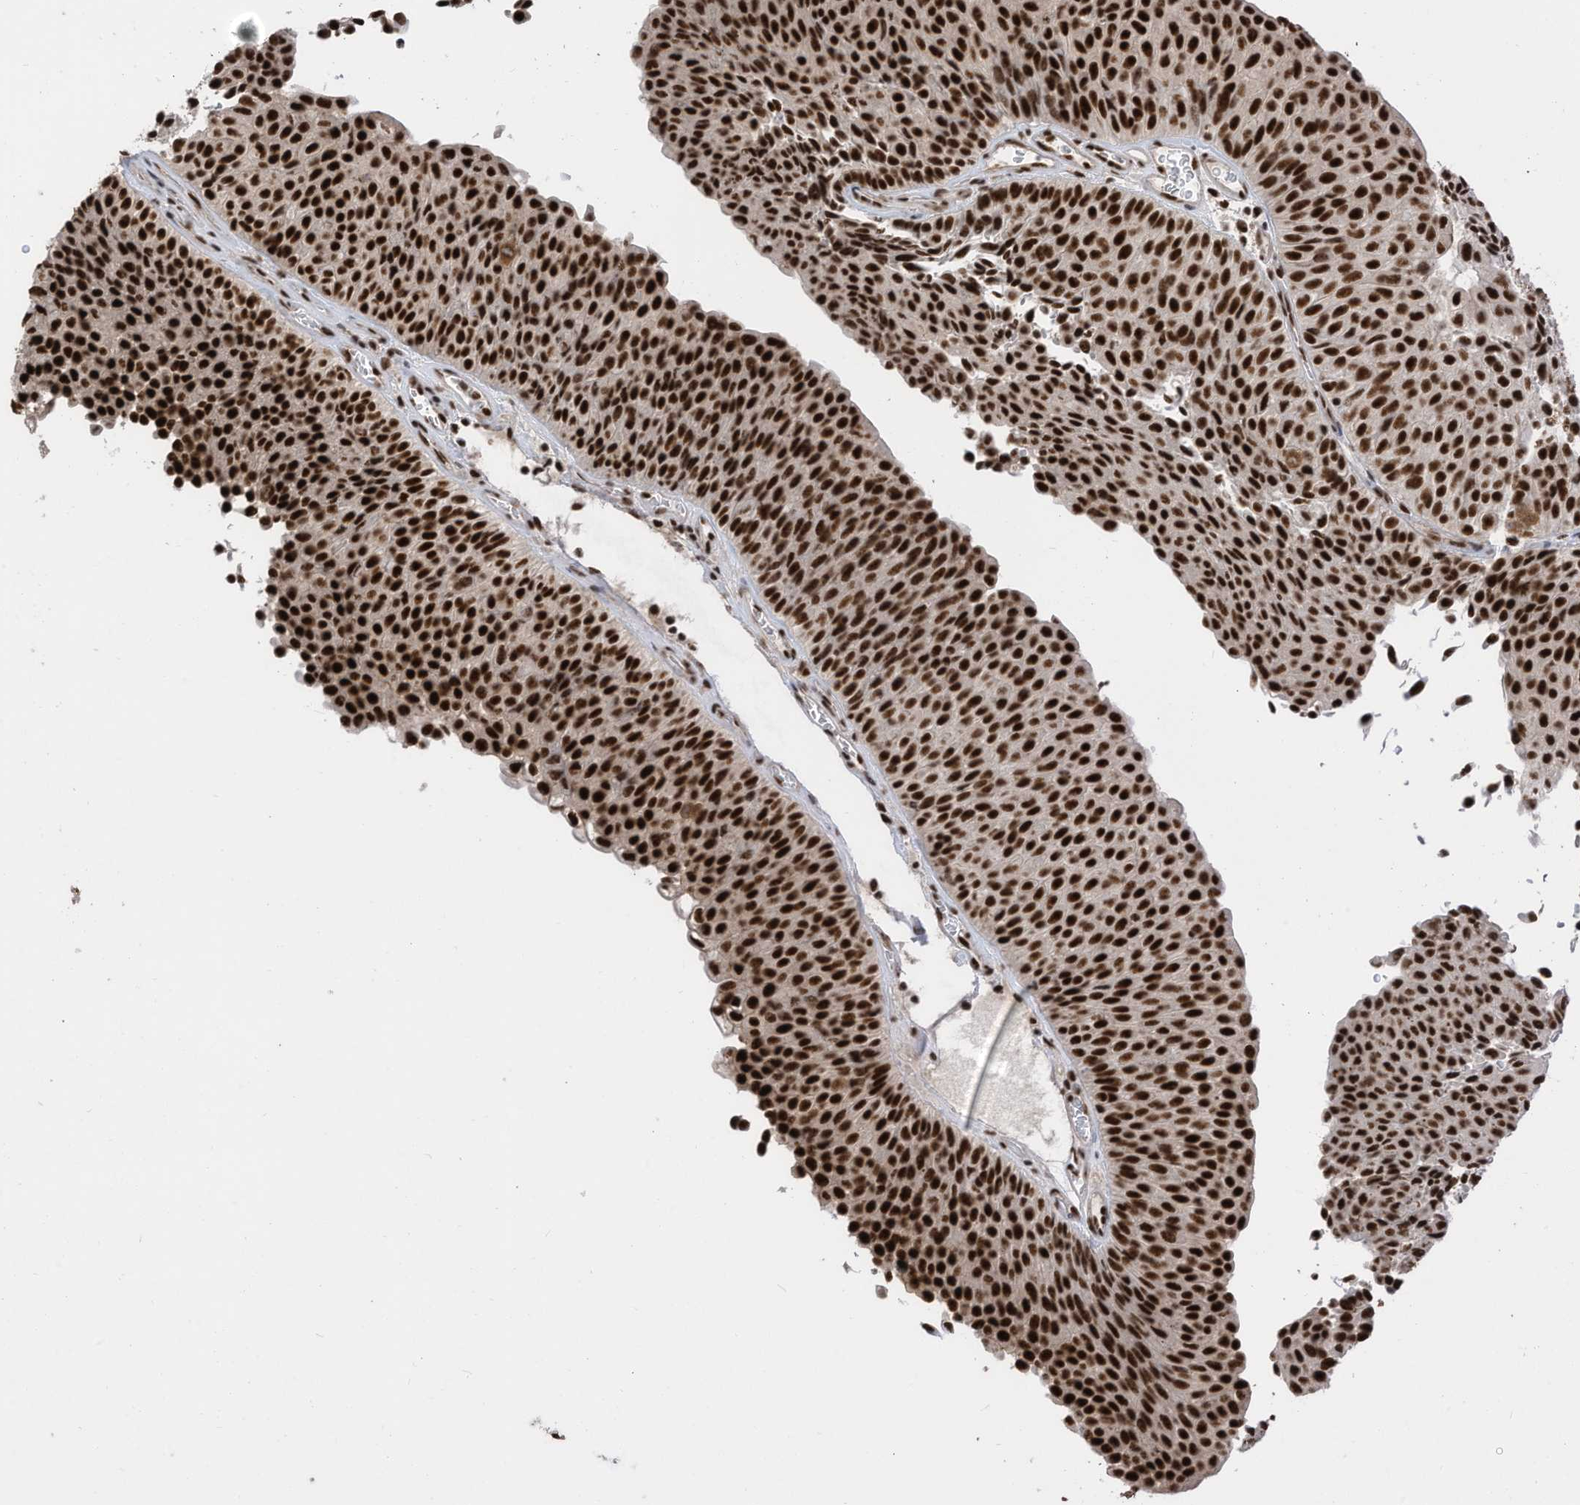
{"staining": {"intensity": "strong", "quantity": ">75%", "location": "nuclear"}, "tissue": "urothelial cancer", "cell_type": "Tumor cells", "image_type": "cancer", "snomed": [{"axis": "morphology", "description": "Urothelial carcinoma, Low grade"}, {"axis": "topography", "description": "Urinary bladder"}], "caption": "Urothelial cancer stained with IHC exhibits strong nuclear positivity in about >75% of tumor cells. The staining was performed using DAB (3,3'-diaminobenzidine), with brown indicating positive protein expression. Nuclei are stained blue with hematoxylin.", "gene": "SF3A3", "patient": {"sex": "male", "age": 78}}